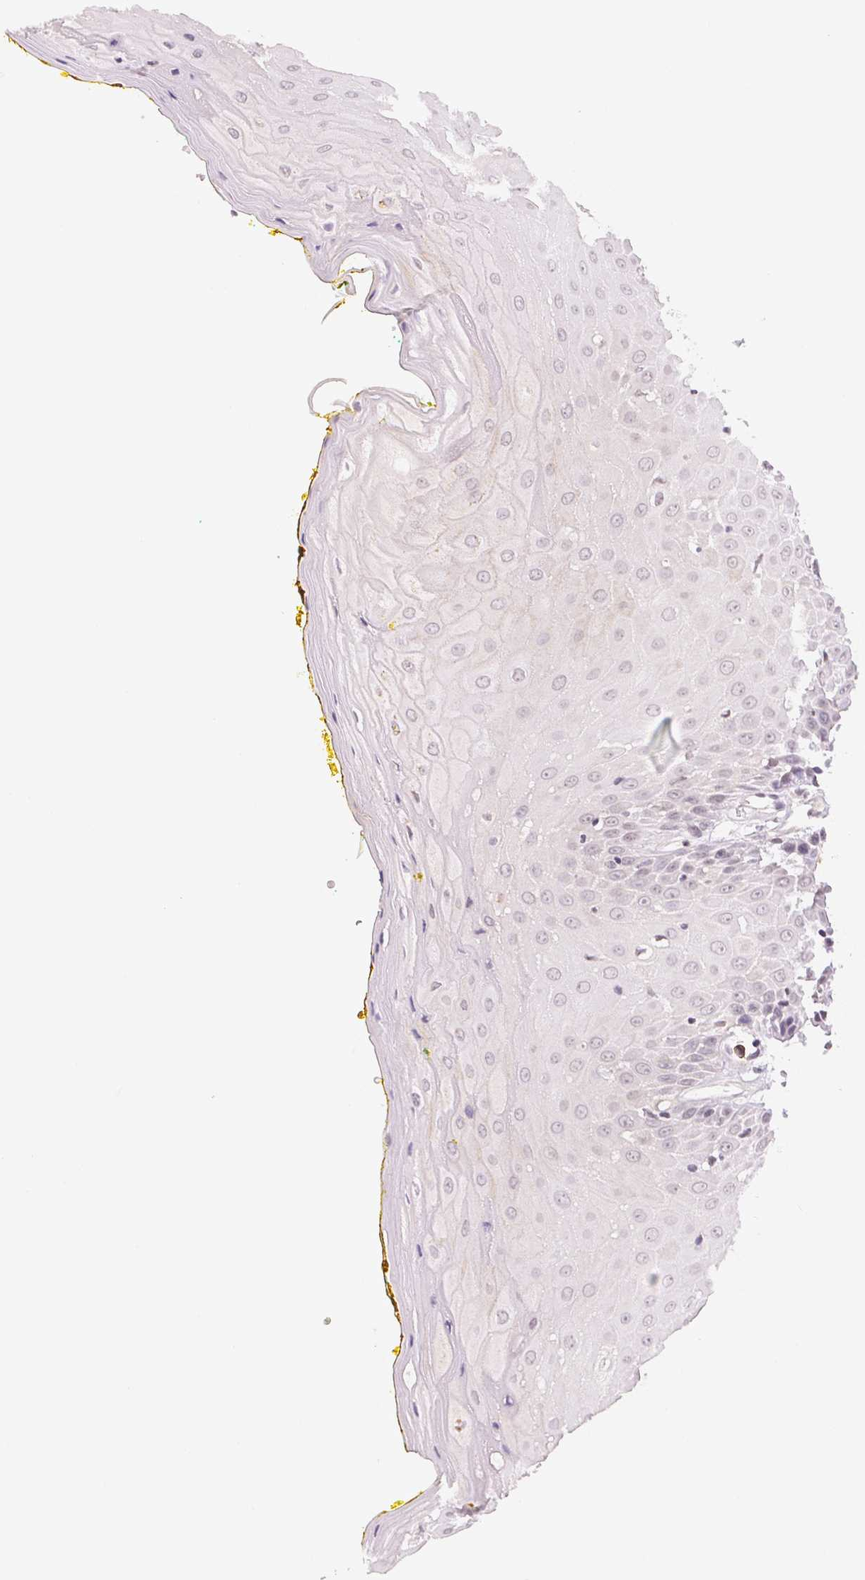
{"staining": {"intensity": "negative", "quantity": "none", "location": "none"}, "tissue": "oral mucosa", "cell_type": "Squamous epithelial cells", "image_type": "normal", "snomed": [{"axis": "morphology", "description": "Normal tissue, NOS"}, {"axis": "morphology", "description": "Squamous cell carcinoma, NOS"}, {"axis": "topography", "description": "Oral tissue"}, {"axis": "topography", "description": "Head-Neck"}], "caption": "Image shows no protein staining in squamous epithelial cells of benign oral mucosa.", "gene": "FNDC4", "patient": {"sex": "female", "age": 70}}